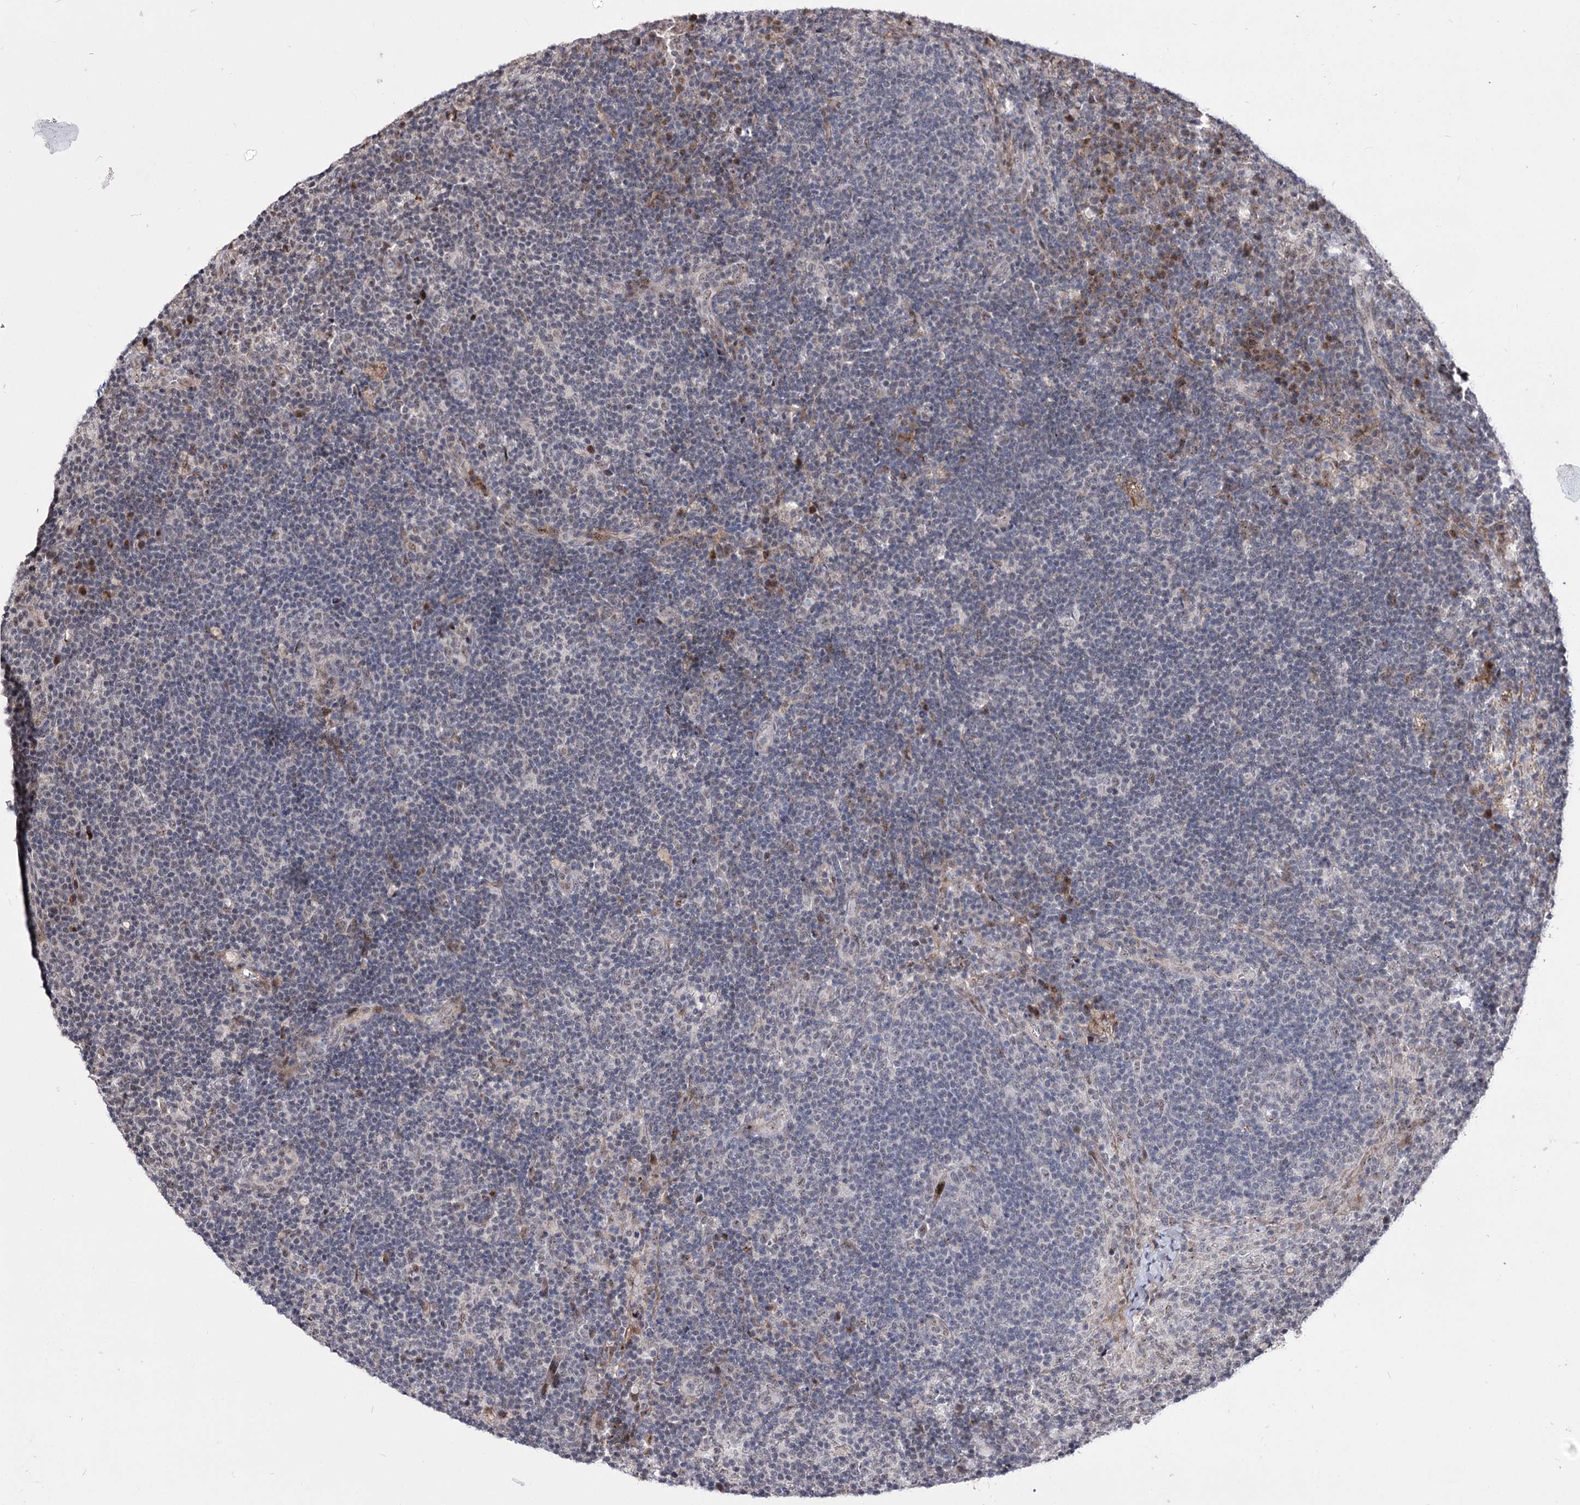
{"staining": {"intensity": "negative", "quantity": "none", "location": "none"}, "tissue": "lymph node", "cell_type": "Germinal center cells", "image_type": "normal", "snomed": [{"axis": "morphology", "description": "Normal tissue, NOS"}, {"axis": "topography", "description": "Lymph node"}], "caption": "Micrograph shows no significant protein expression in germinal center cells of benign lymph node. Nuclei are stained in blue.", "gene": "STOX1", "patient": {"sex": "female", "age": 70}}